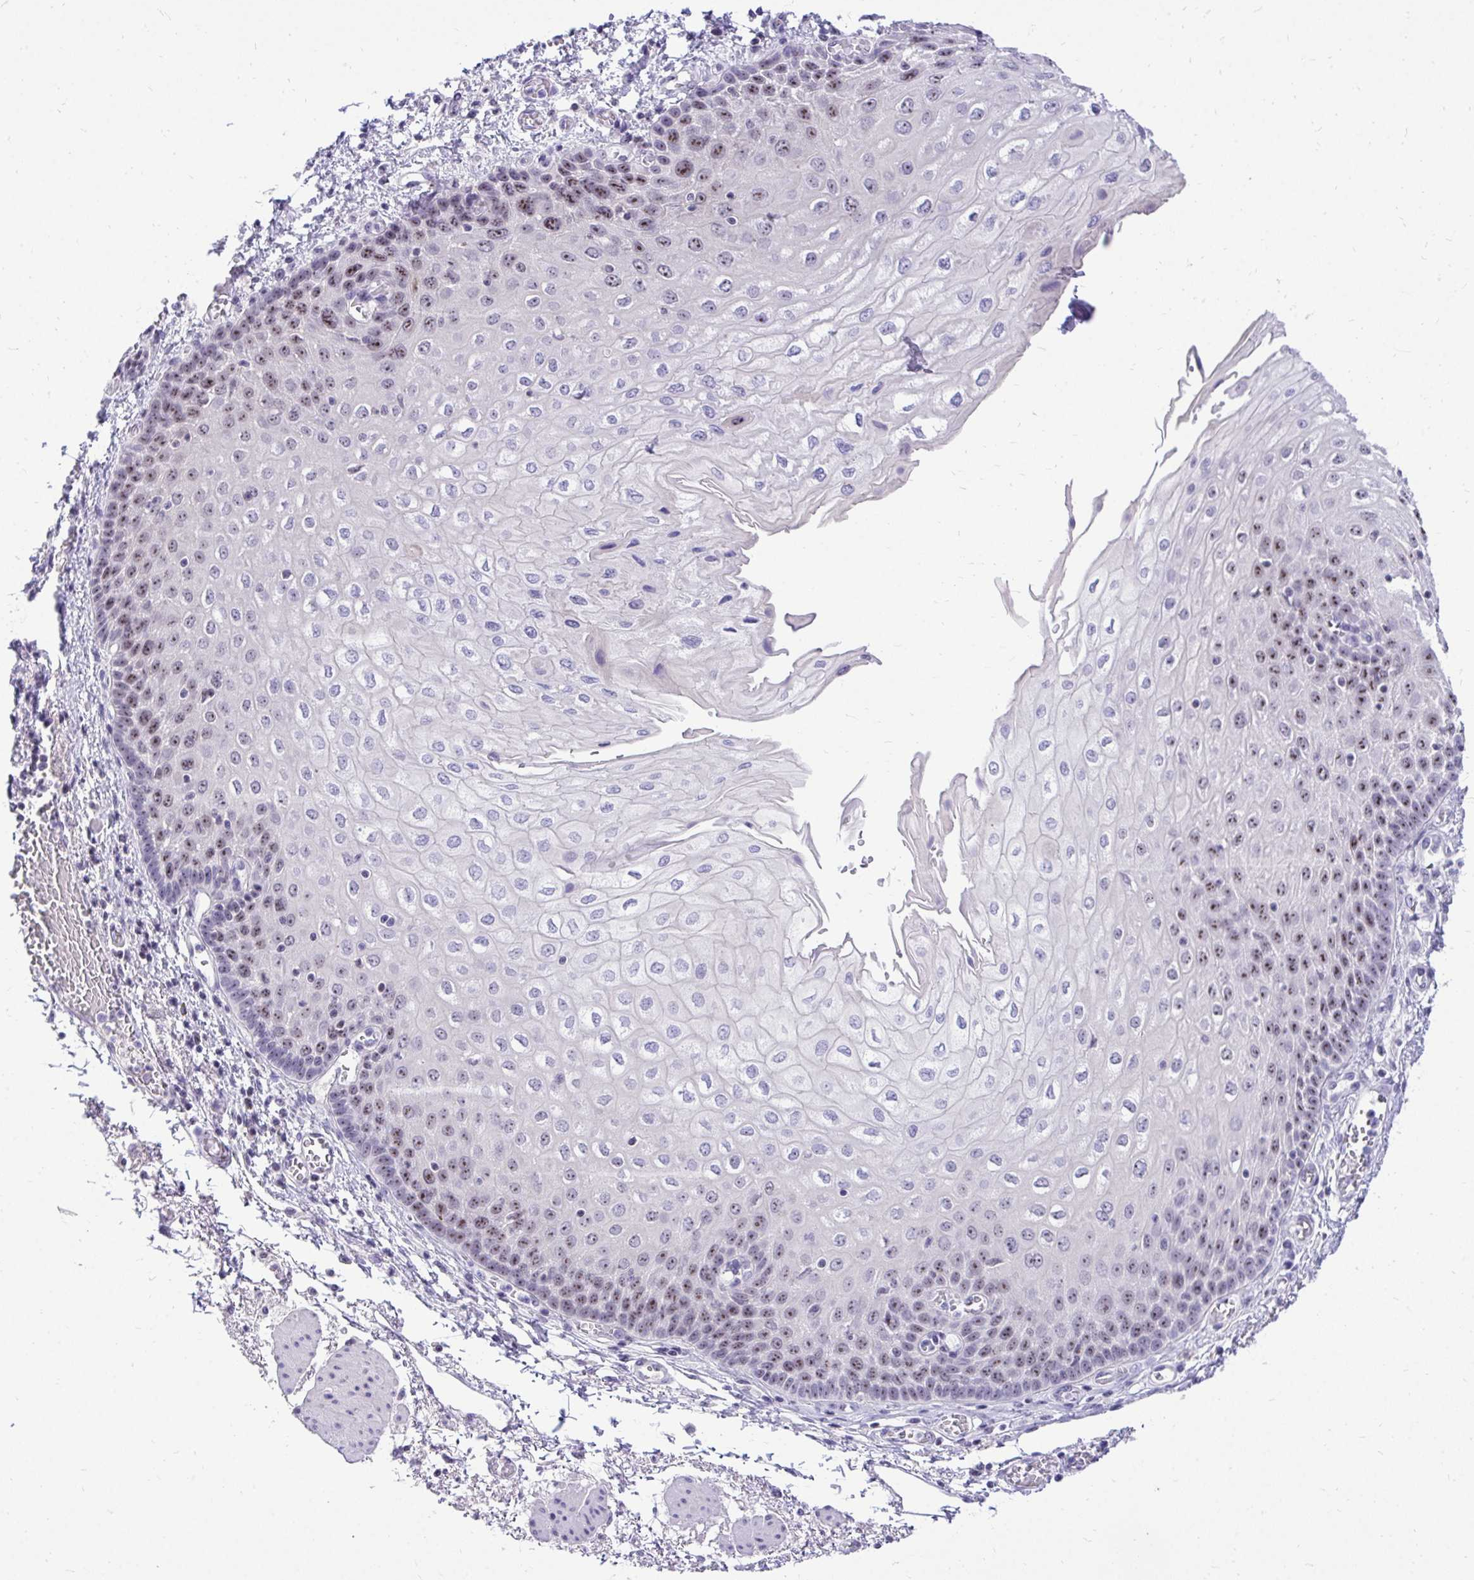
{"staining": {"intensity": "strong", "quantity": "25%-75%", "location": "nuclear"}, "tissue": "esophagus", "cell_type": "Squamous epithelial cells", "image_type": "normal", "snomed": [{"axis": "morphology", "description": "Normal tissue, NOS"}, {"axis": "morphology", "description": "Adenocarcinoma, NOS"}, {"axis": "topography", "description": "Esophagus"}], "caption": "A high-resolution image shows immunohistochemistry staining of normal esophagus, which displays strong nuclear positivity in approximately 25%-75% of squamous epithelial cells. (IHC, brightfield microscopy, high magnification).", "gene": "NIFK", "patient": {"sex": "male", "age": 81}}